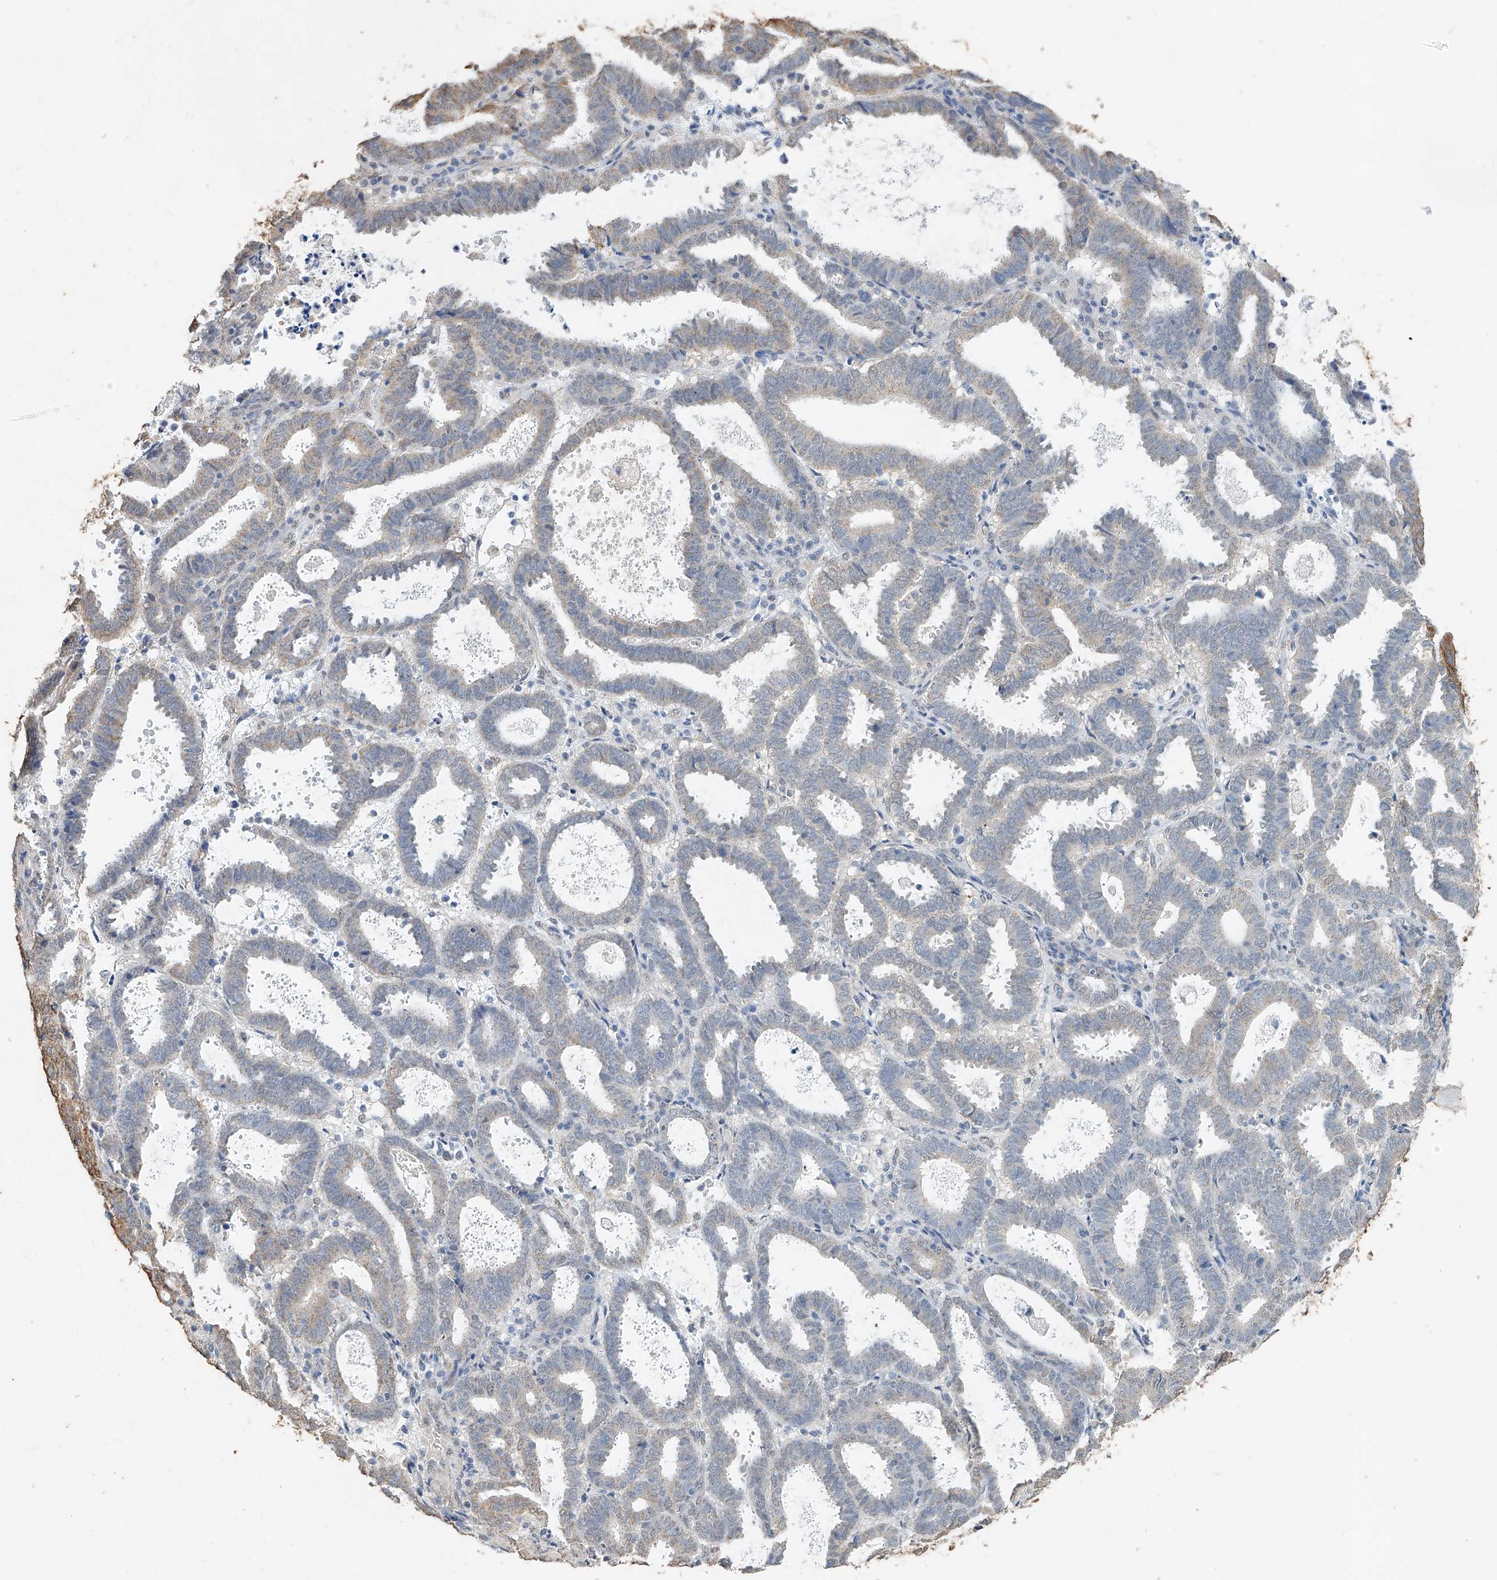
{"staining": {"intensity": "moderate", "quantity": "<25%", "location": "cytoplasmic/membranous"}, "tissue": "endometrial cancer", "cell_type": "Tumor cells", "image_type": "cancer", "snomed": [{"axis": "morphology", "description": "Adenocarcinoma, NOS"}, {"axis": "topography", "description": "Uterus"}], "caption": "An image of human endometrial adenocarcinoma stained for a protein exhibits moderate cytoplasmic/membranous brown staining in tumor cells.", "gene": "CERS4", "patient": {"sex": "female", "age": 83}}